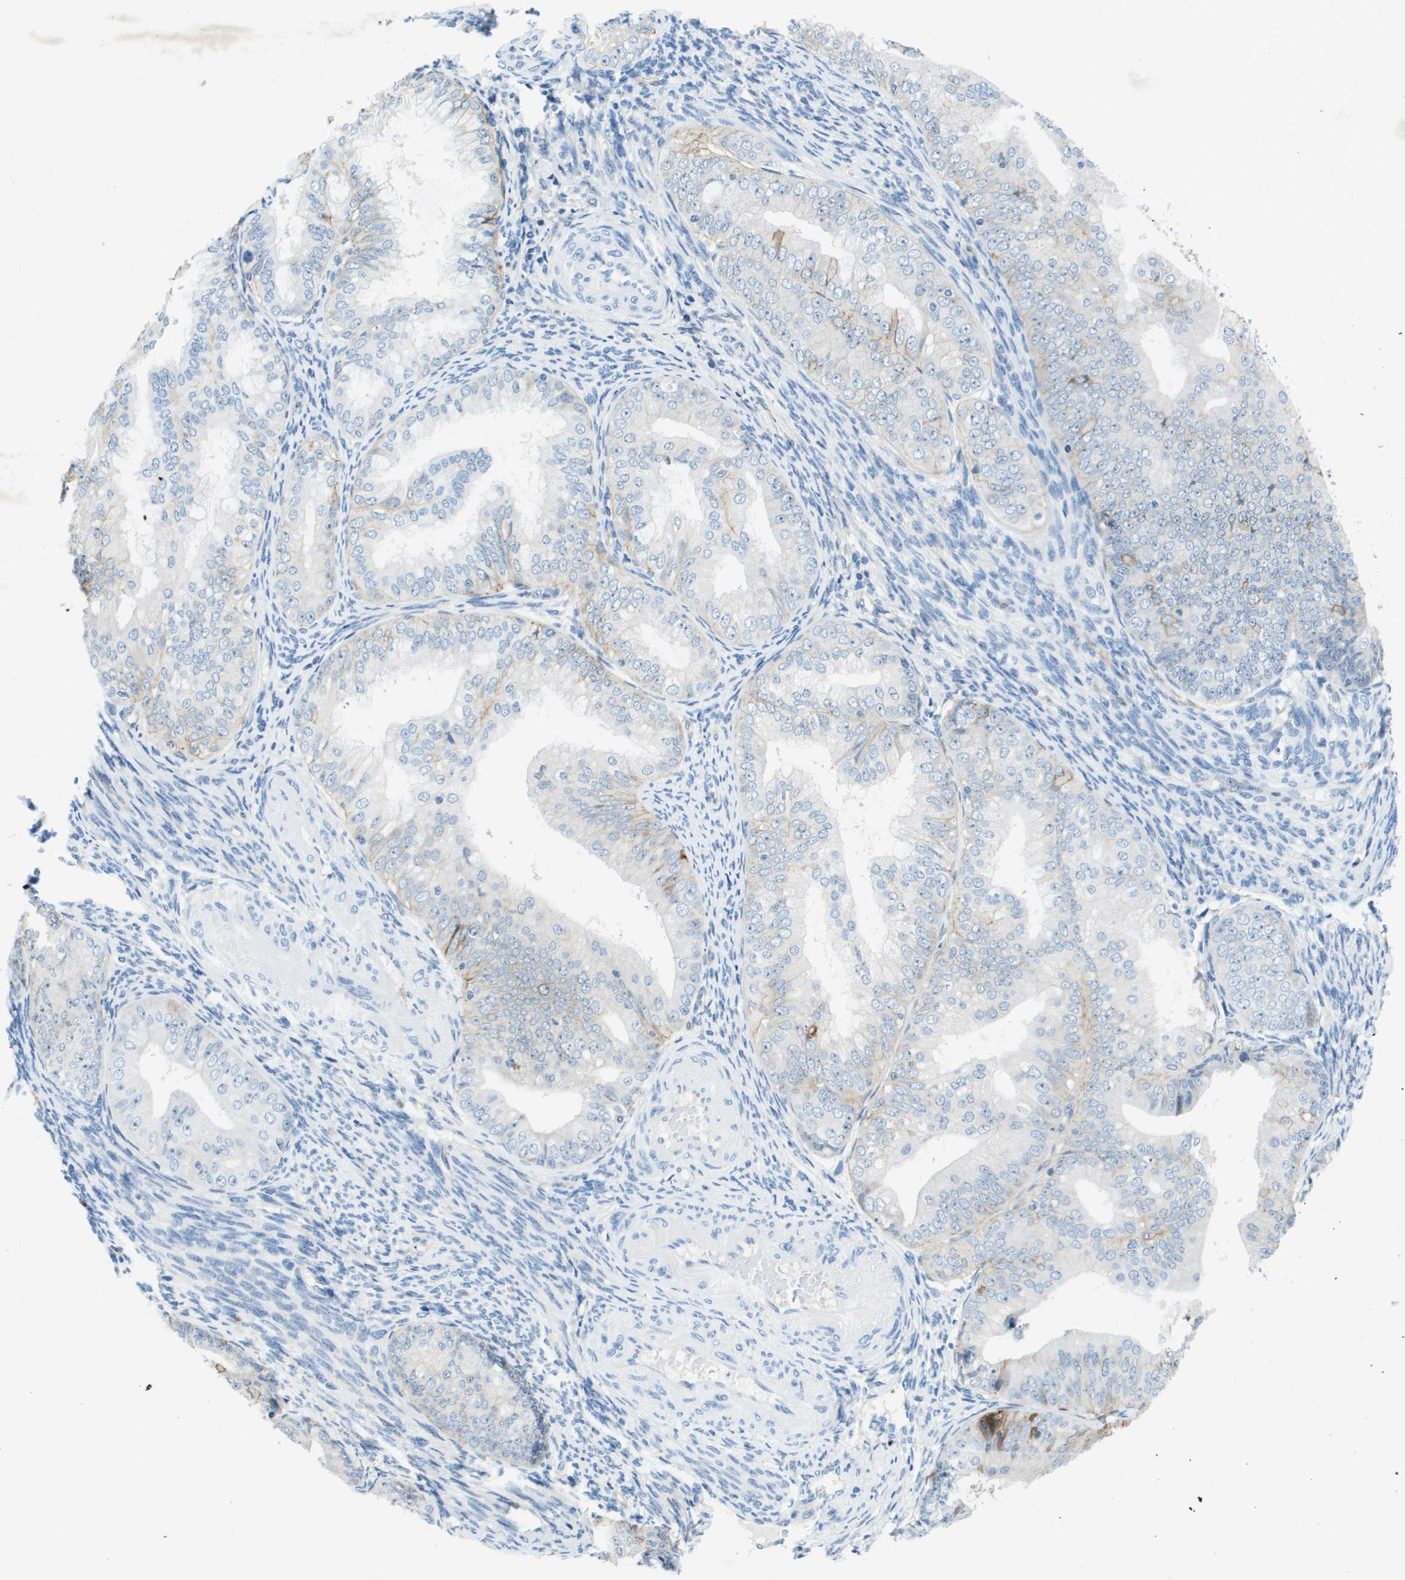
{"staining": {"intensity": "weak", "quantity": "<25%", "location": "cytoplasmic/membranous"}, "tissue": "endometrial cancer", "cell_type": "Tumor cells", "image_type": "cancer", "snomed": [{"axis": "morphology", "description": "Adenocarcinoma, NOS"}, {"axis": "topography", "description": "Endometrium"}], "caption": "There is no significant positivity in tumor cells of endometrial cancer.", "gene": "ITGA6", "patient": {"sex": "female", "age": 63}}